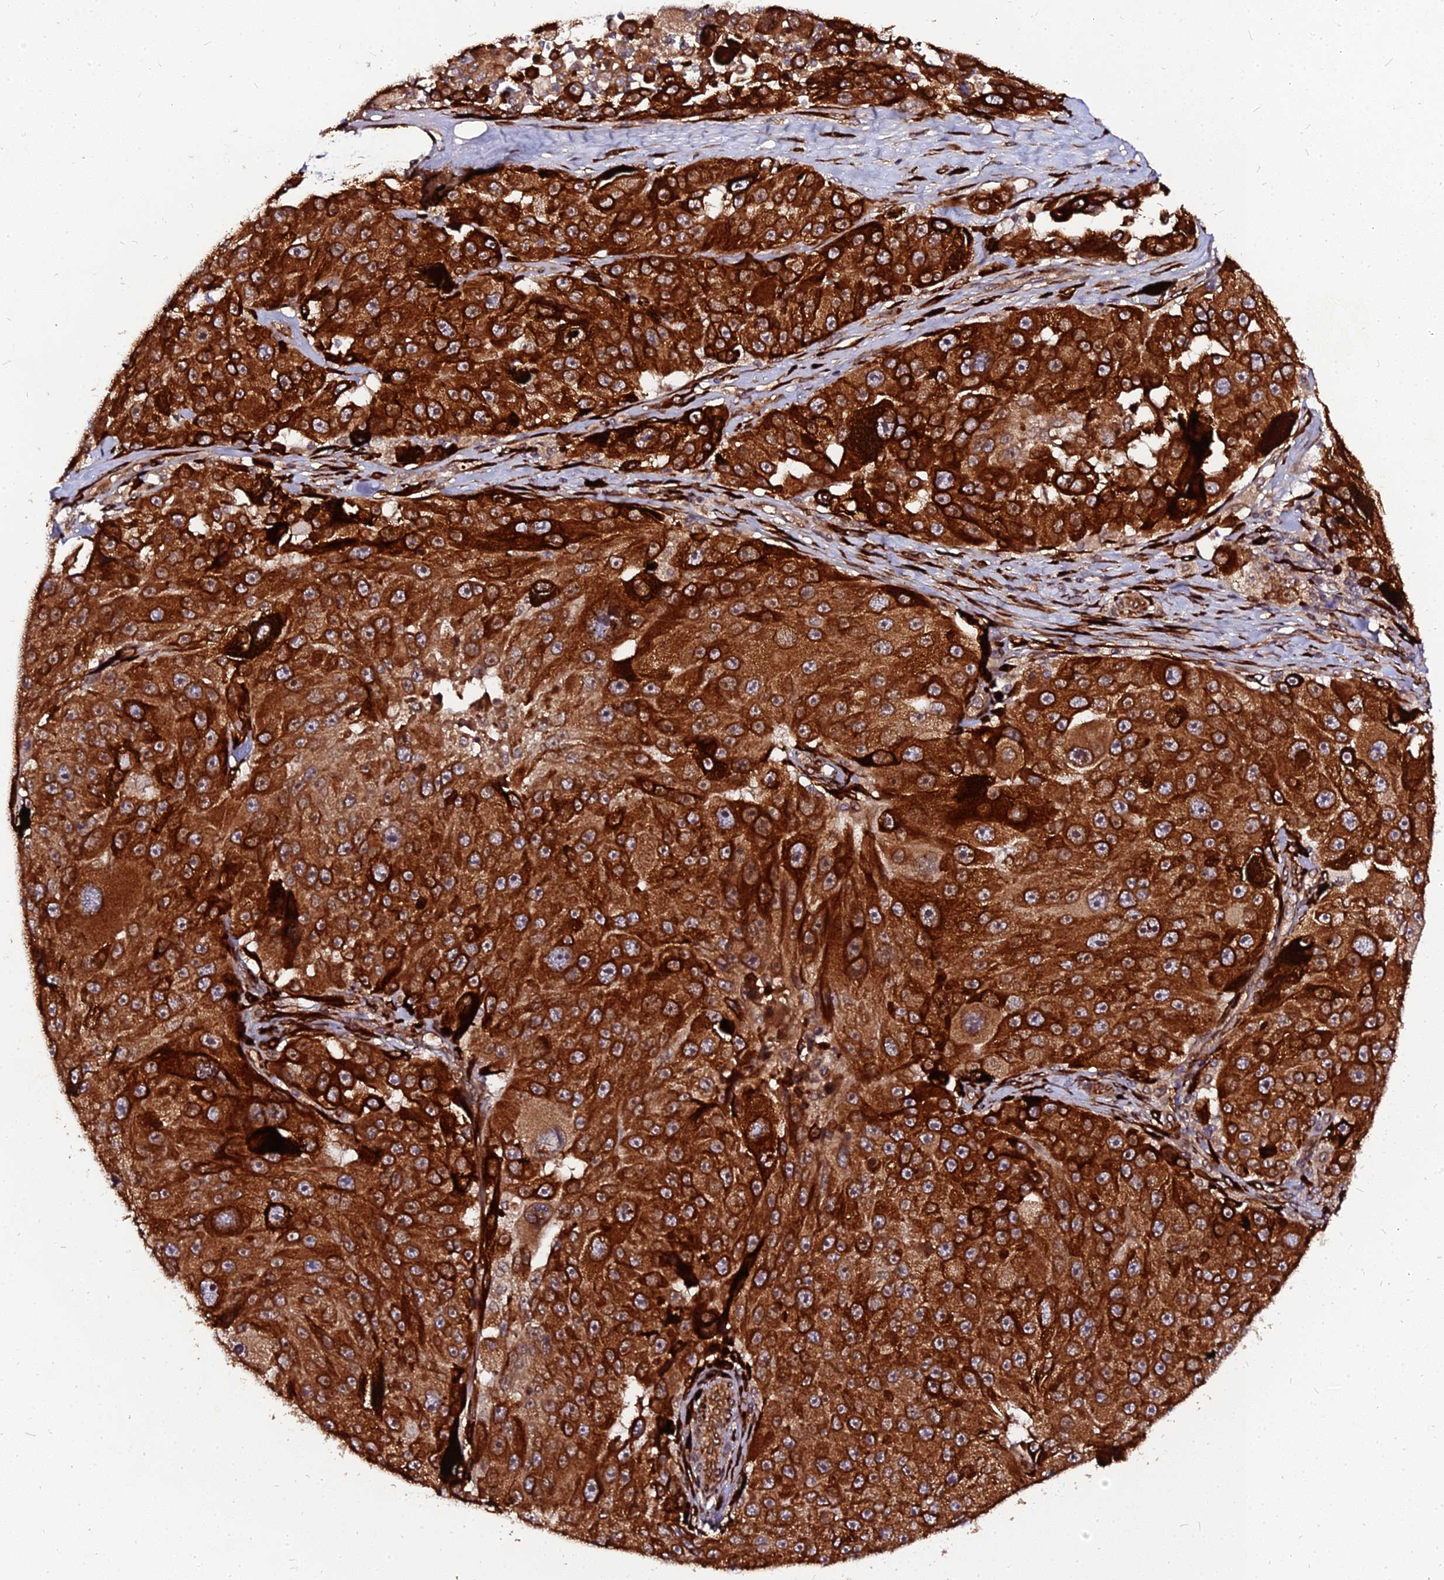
{"staining": {"intensity": "strong", "quantity": ">75%", "location": "cytoplasmic/membranous"}, "tissue": "melanoma", "cell_type": "Tumor cells", "image_type": "cancer", "snomed": [{"axis": "morphology", "description": "Malignant melanoma, Metastatic site"}, {"axis": "topography", "description": "Lymph node"}], "caption": "The image exhibits staining of melanoma, revealing strong cytoplasmic/membranous protein expression (brown color) within tumor cells.", "gene": "PDE4D", "patient": {"sex": "male", "age": 62}}